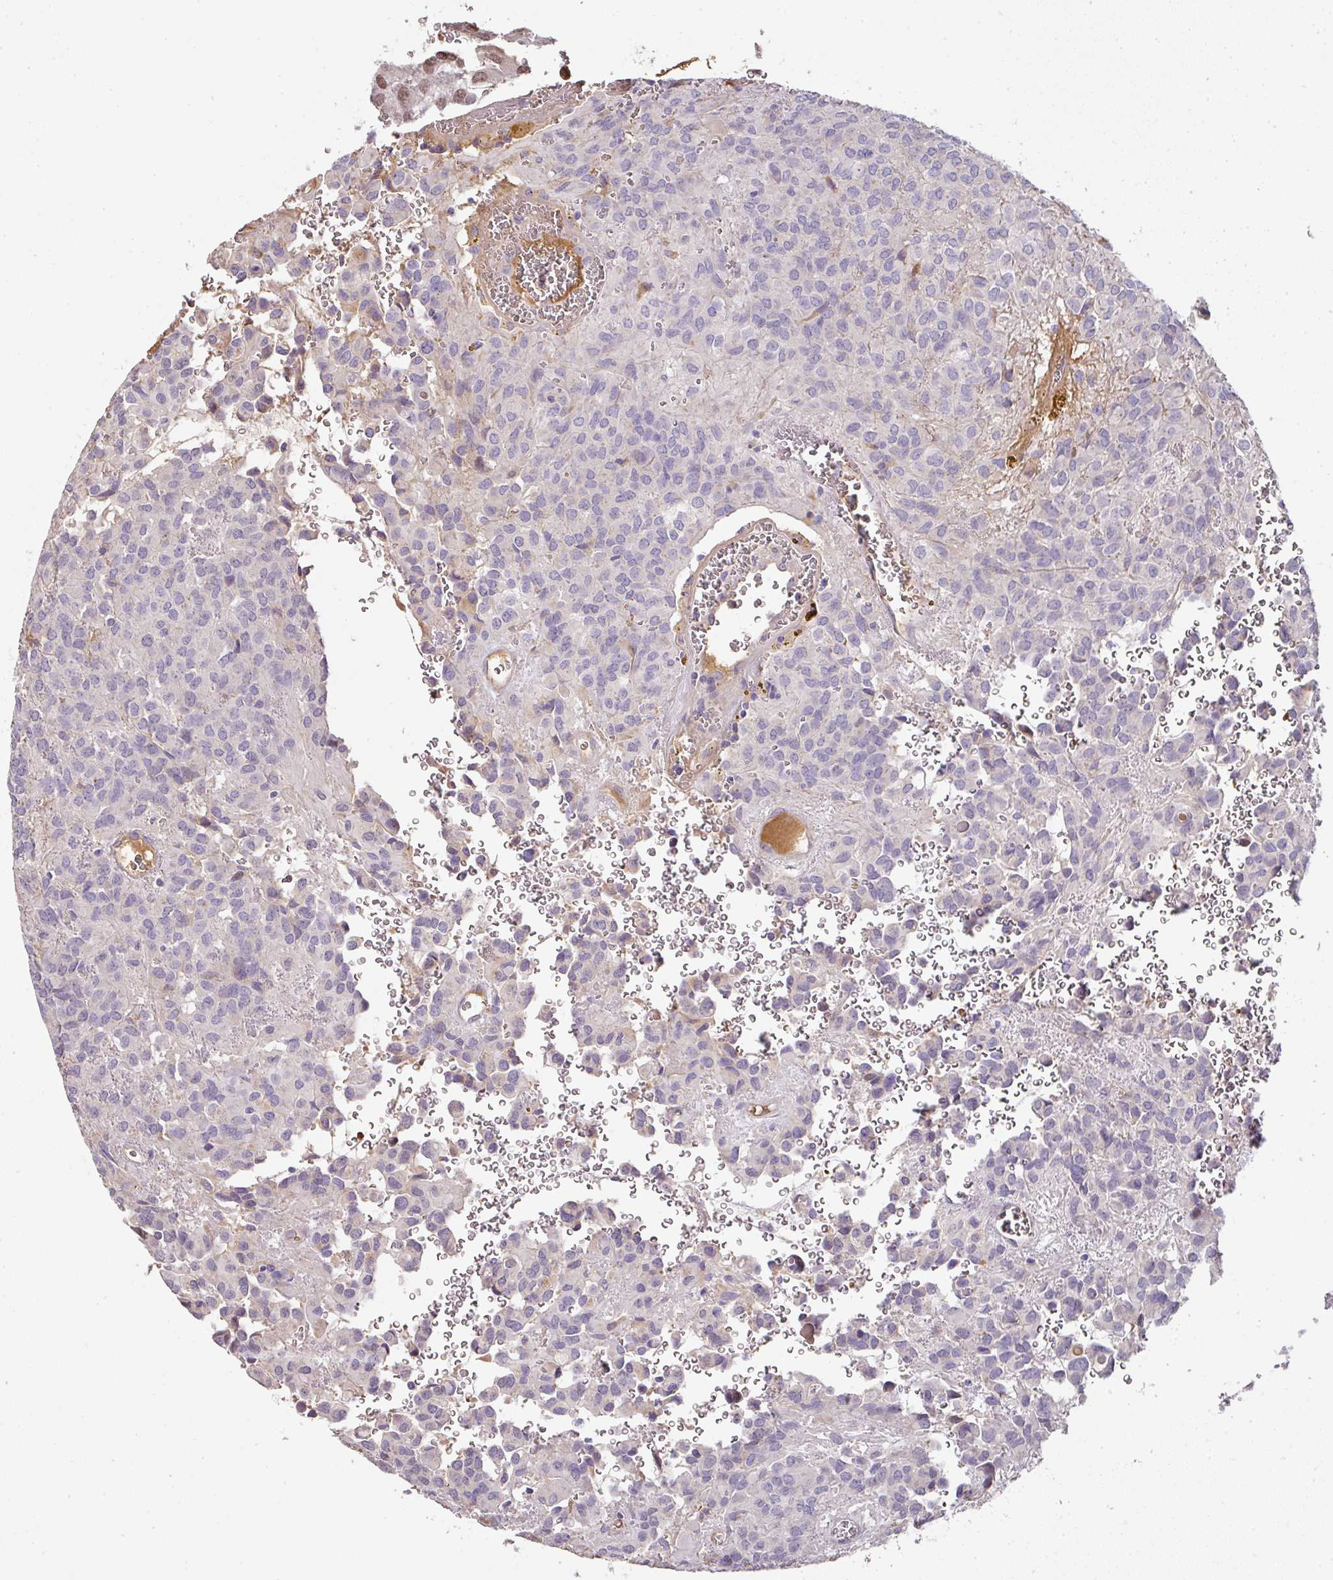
{"staining": {"intensity": "weak", "quantity": "<25%", "location": "nuclear"}, "tissue": "glioma", "cell_type": "Tumor cells", "image_type": "cancer", "snomed": [{"axis": "morphology", "description": "Glioma, malignant, Low grade"}, {"axis": "topography", "description": "Brain"}], "caption": "Image shows no protein staining in tumor cells of glioma tissue.", "gene": "CCZ1", "patient": {"sex": "male", "age": 56}}